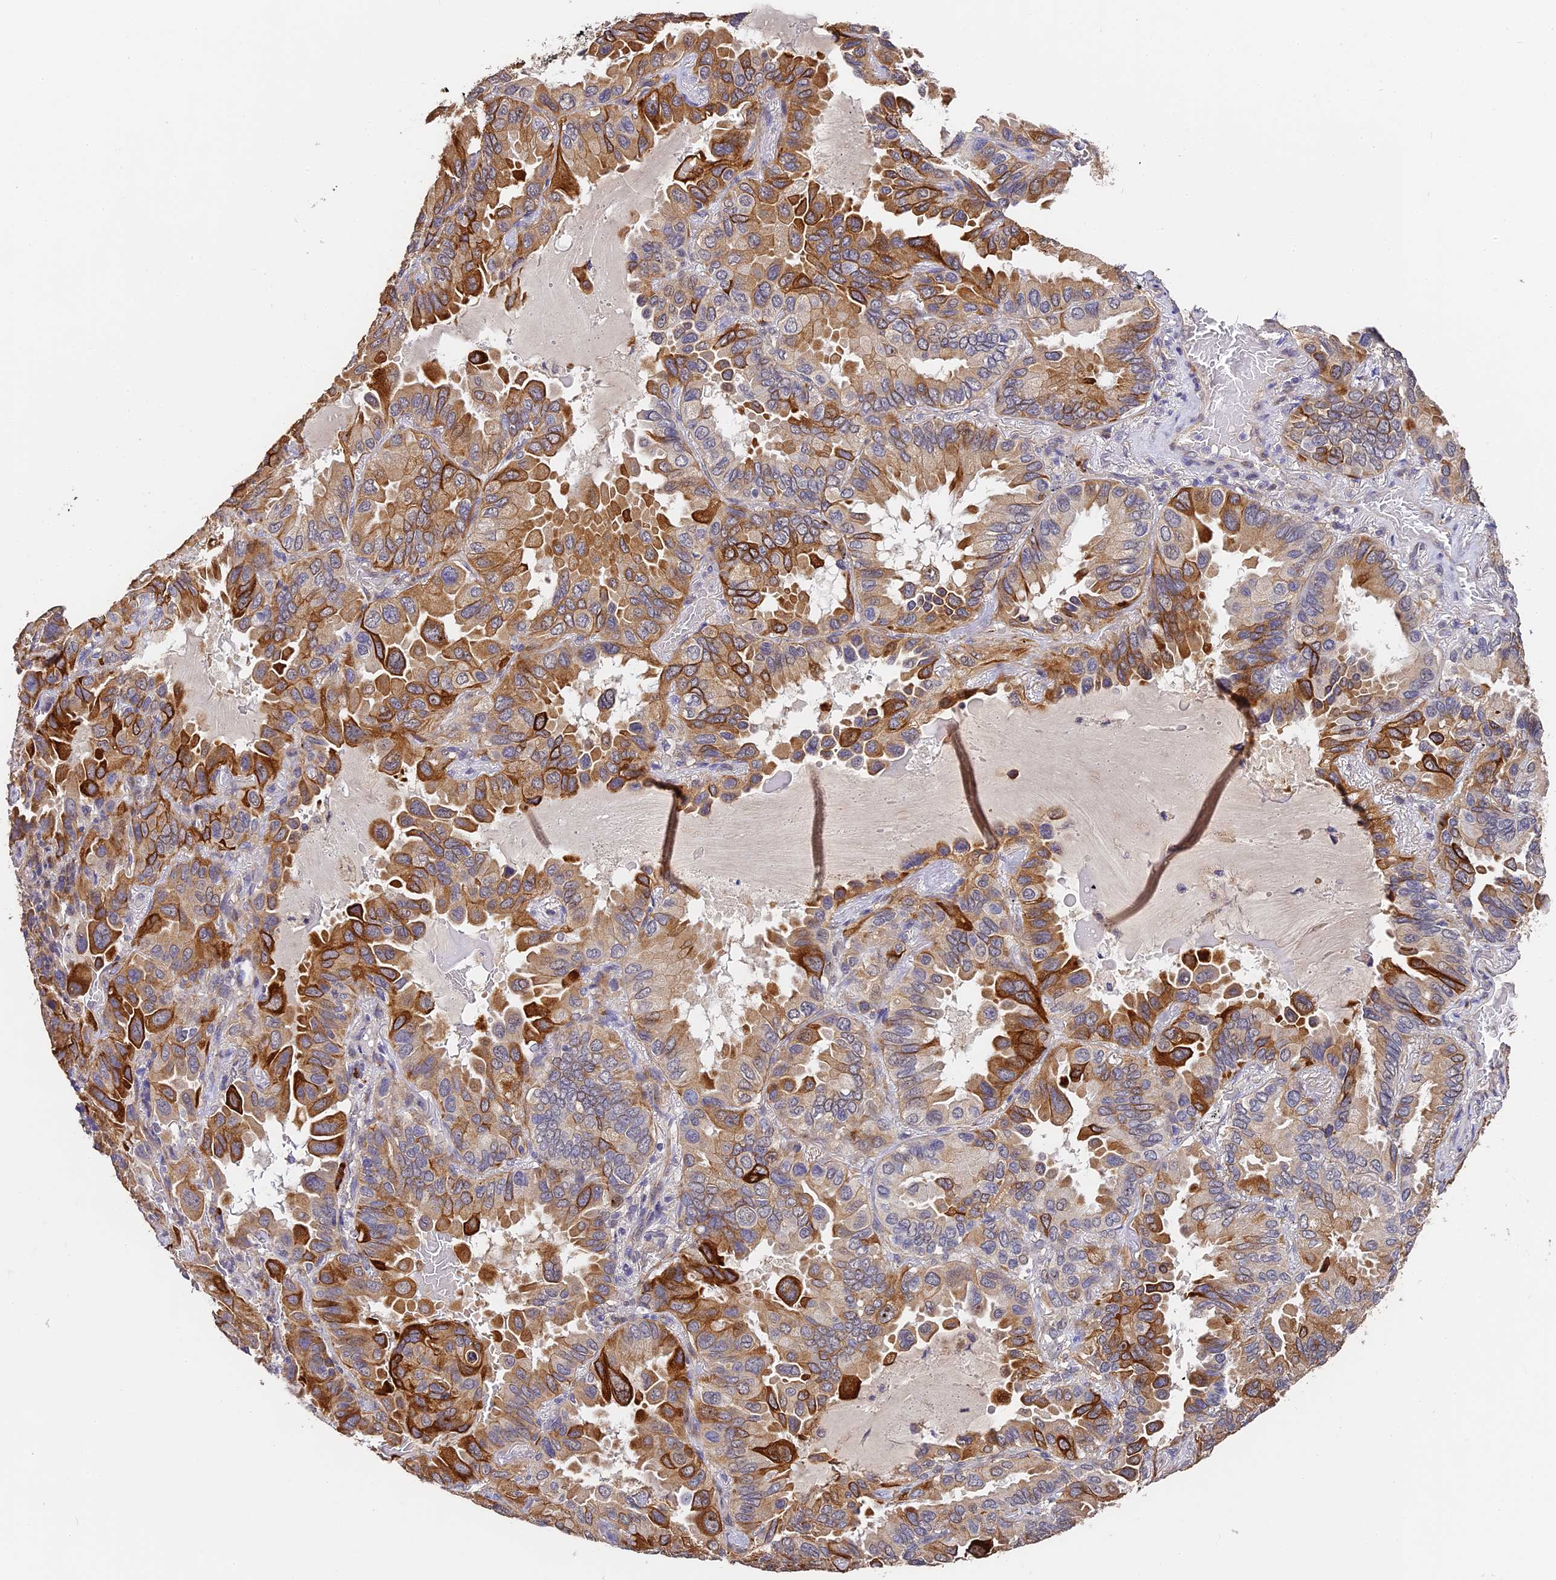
{"staining": {"intensity": "strong", "quantity": "25%-75%", "location": "cytoplasmic/membranous"}, "tissue": "lung cancer", "cell_type": "Tumor cells", "image_type": "cancer", "snomed": [{"axis": "morphology", "description": "Adenocarcinoma, NOS"}, {"axis": "topography", "description": "Lung"}], "caption": "Strong cytoplasmic/membranous expression is appreciated in about 25%-75% of tumor cells in adenocarcinoma (lung). The staining was performed using DAB, with brown indicating positive protein expression. Nuclei are stained blue with hematoxylin.", "gene": "SLC11A1", "patient": {"sex": "male", "age": 64}}